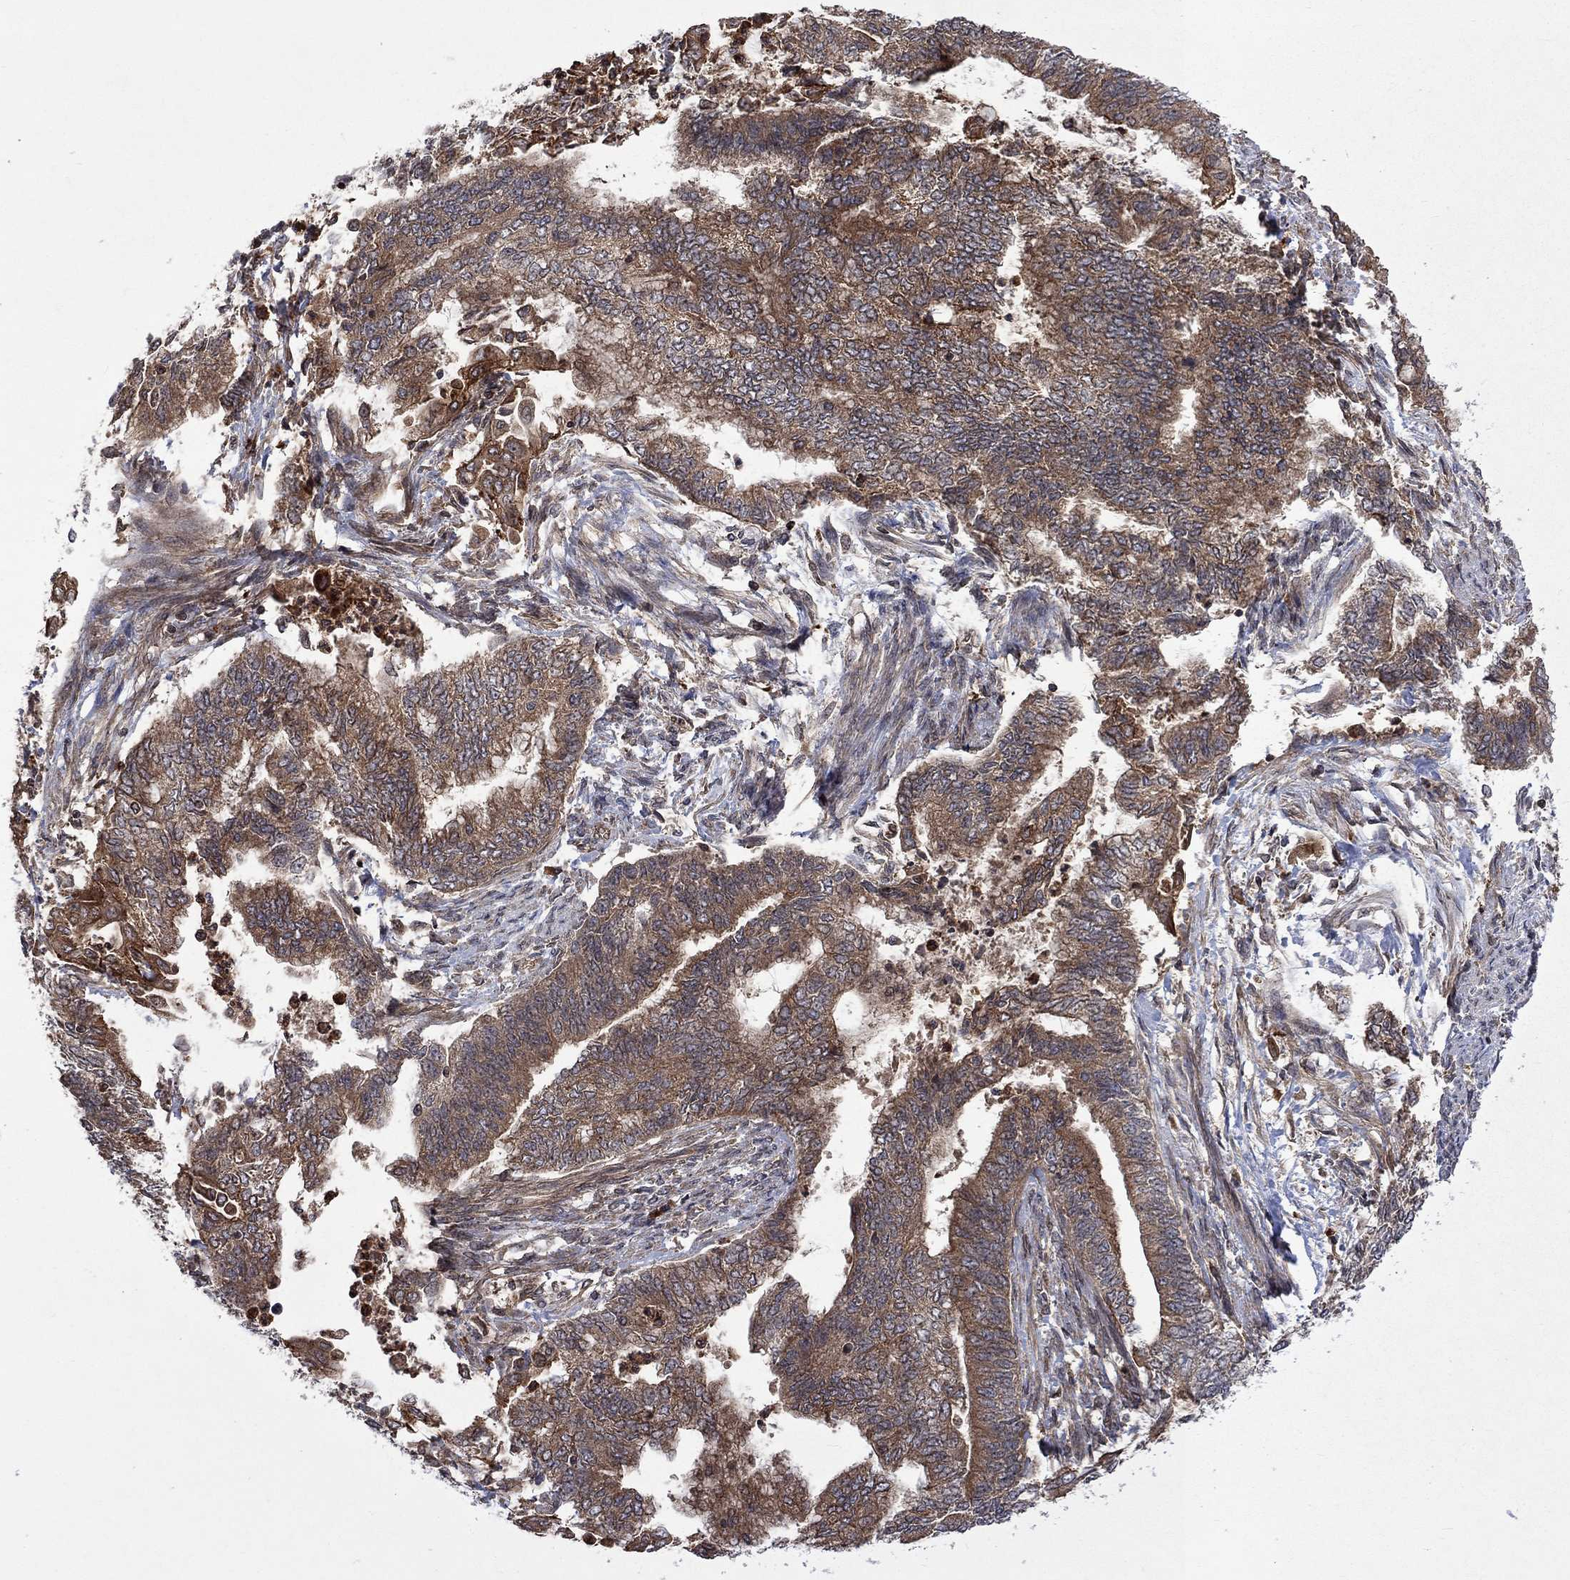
{"staining": {"intensity": "moderate", "quantity": "25%-75%", "location": "cytoplasmic/membranous"}, "tissue": "endometrial cancer", "cell_type": "Tumor cells", "image_type": "cancer", "snomed": [{"axis": "morphology", "description": "Adenocarcinoma, NOS"}, {"axis": "topography", "description": "Endometrium"}], "caption": "Immunohistochemical staining of human endometrial adenocarcinoma demonstrates moderate cytoplasmic/membranous protein positivity in about 25%-75% of tumor cells. Nuclei are stained in blue.", "gene": "TMEM33", "patient": {"sex": "female", "age": 65}}